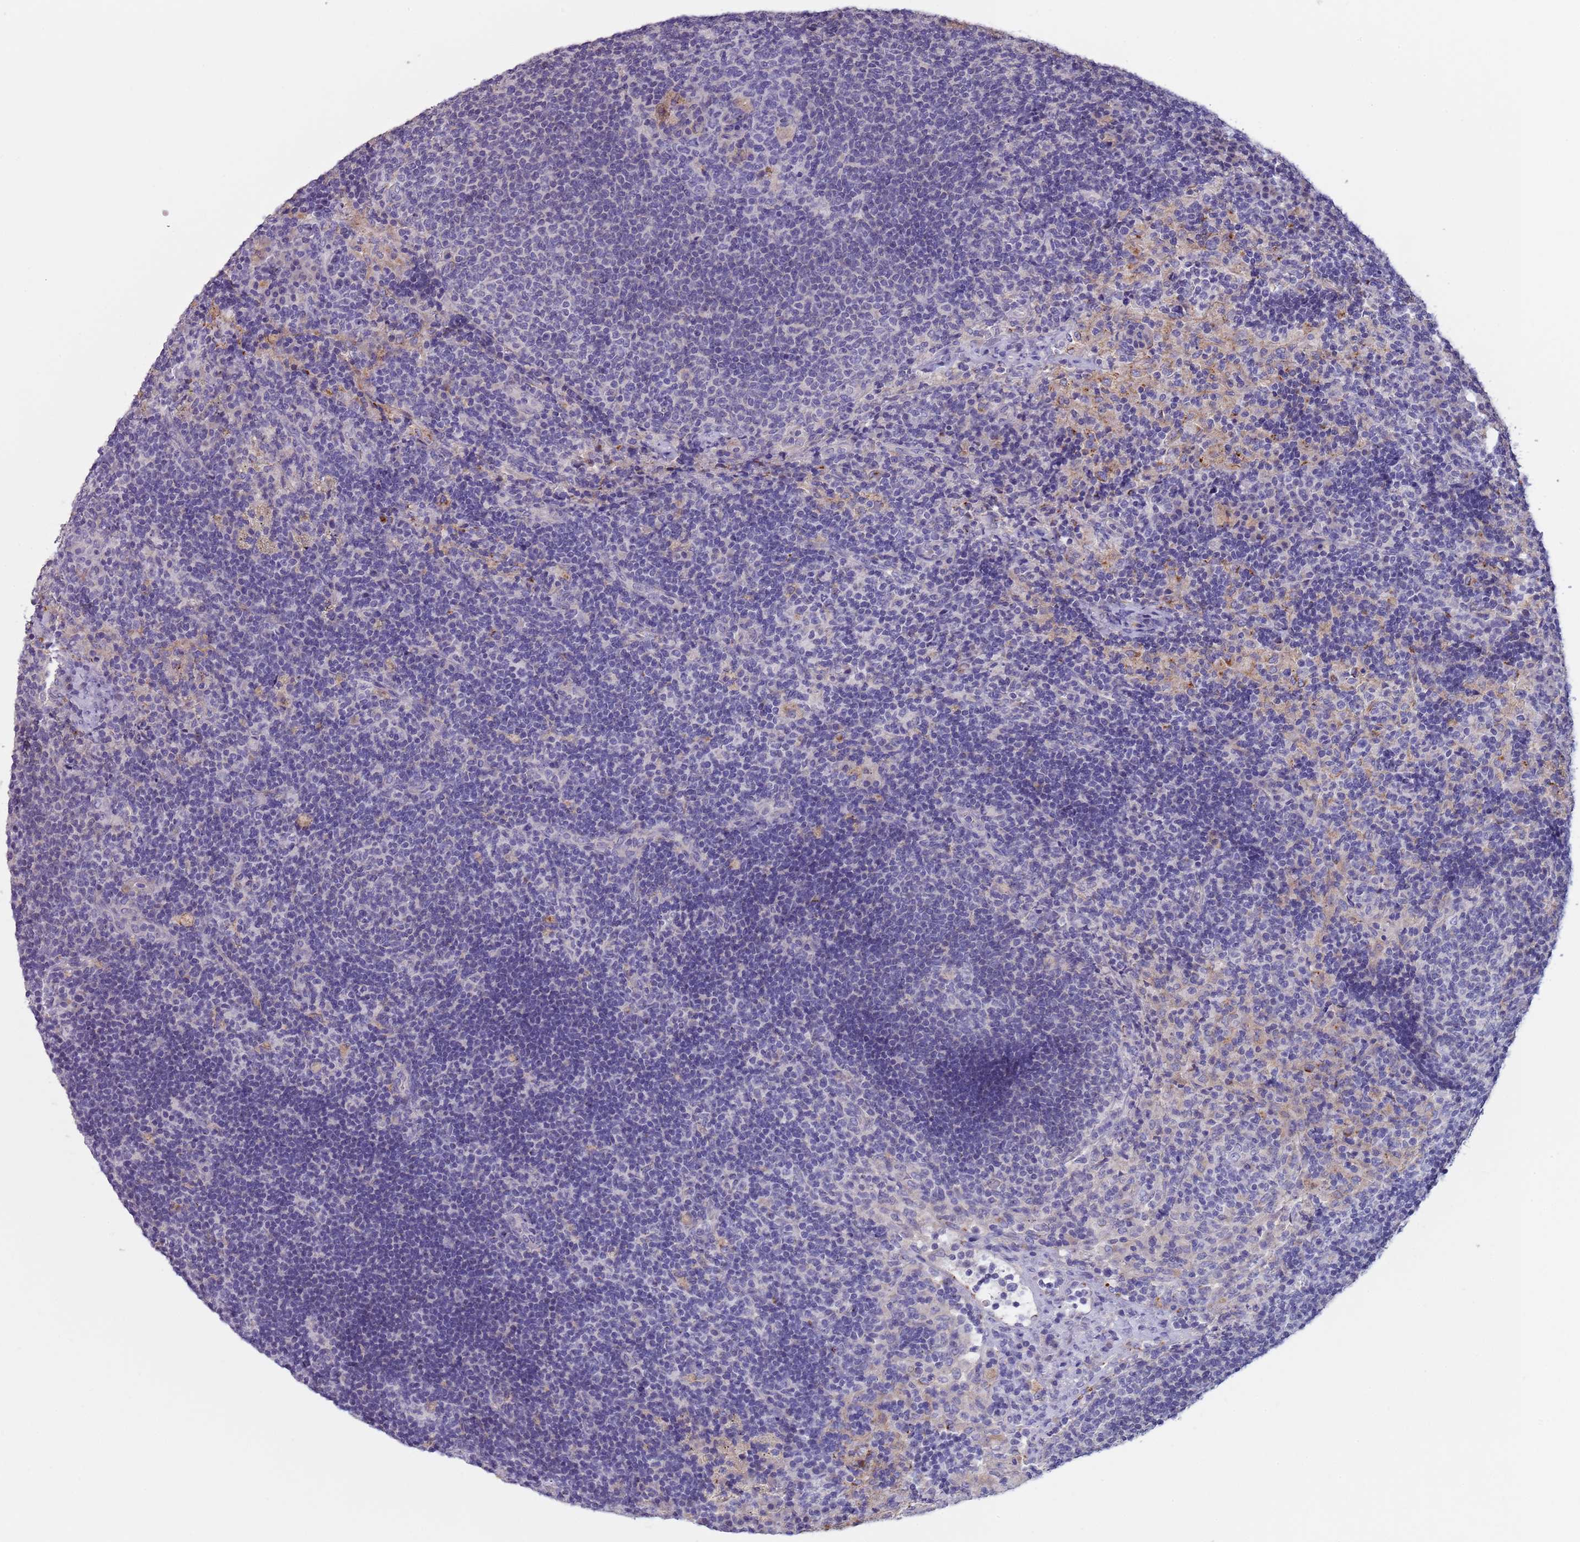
{"staining": {"intensity": "weak", "quantity": "<25%", "location": "cytoplasmic/membranous"}, "tissue": "lymph node", "cell_type": "Germinal center cells", "image_type": "normal", "snomed": [{"axis": "morphology", "description": "Normal tissue, NOS"}, {"axis": "topography", "description": "Lymph node"}], "caption": "Protein analysis of benign lymph node exhibits no significant expression in germinal center cells. Nuclei are stained in blue.", "gene": "MAN1C1", "patient": {"sex": "female", "age": 70}}